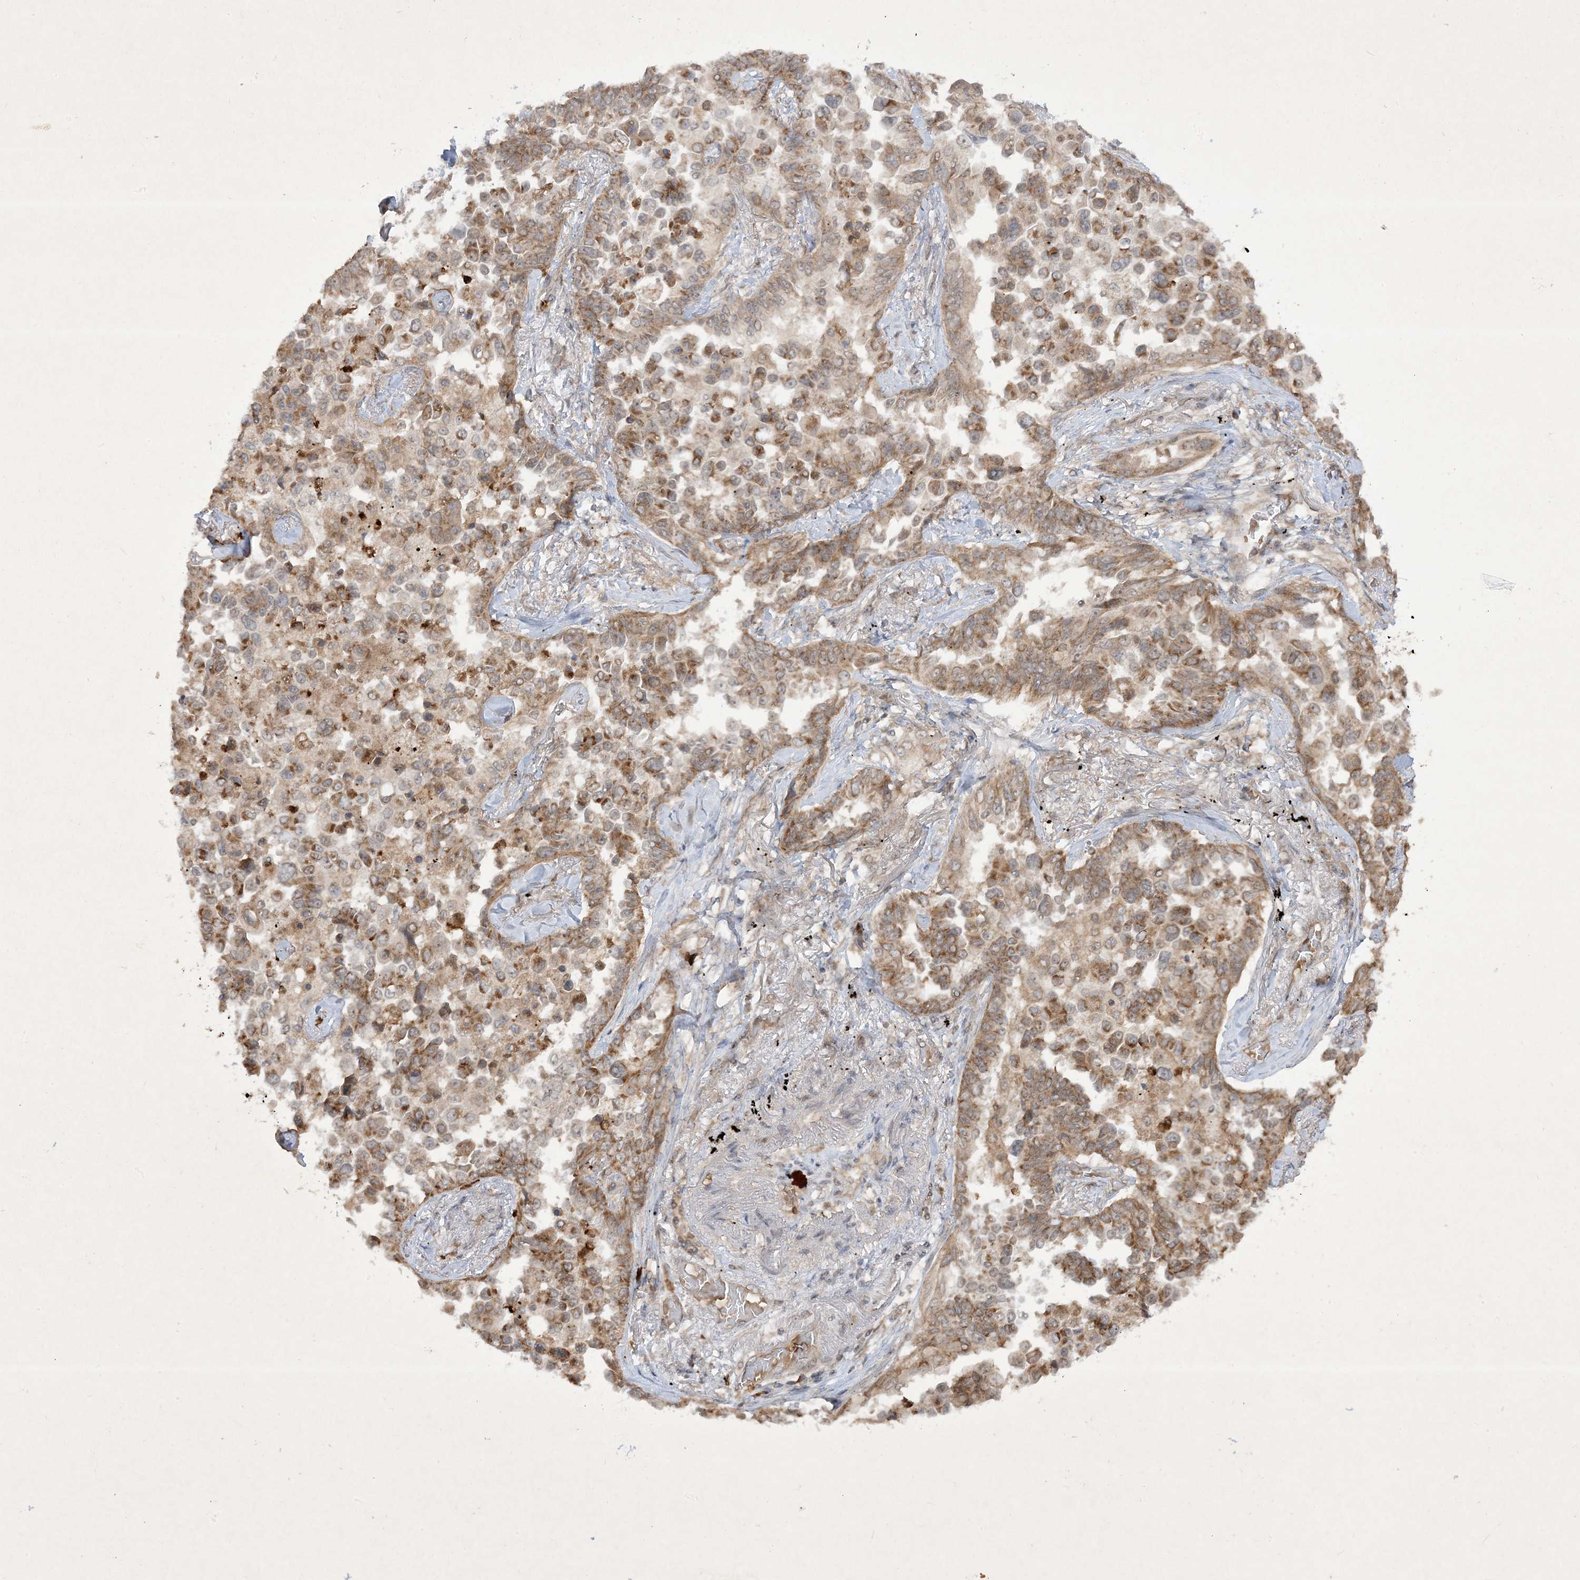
{"staining": {"intensity": "moderate", "quantity": "25%-75%", "location": "cytoplasmic/membranous"}, "tissue": "lung cancer", "cell_type": "Tumor cells", "image_type": "cancer", "snomed": [{"axis": "morphology", "description": "Adenocarcinoma, NOS"}, {"axis": "topography", "description": "Lung"}], "caption": "DAB immunohistochemical staining of adenocarcinoma (lung) shows moderate cytoplasmic/membranous protein staining in approximately 25%-75% of tumor cells.", "gene": "ZNF213", "patient": {"sex": "female", "age": 67}}